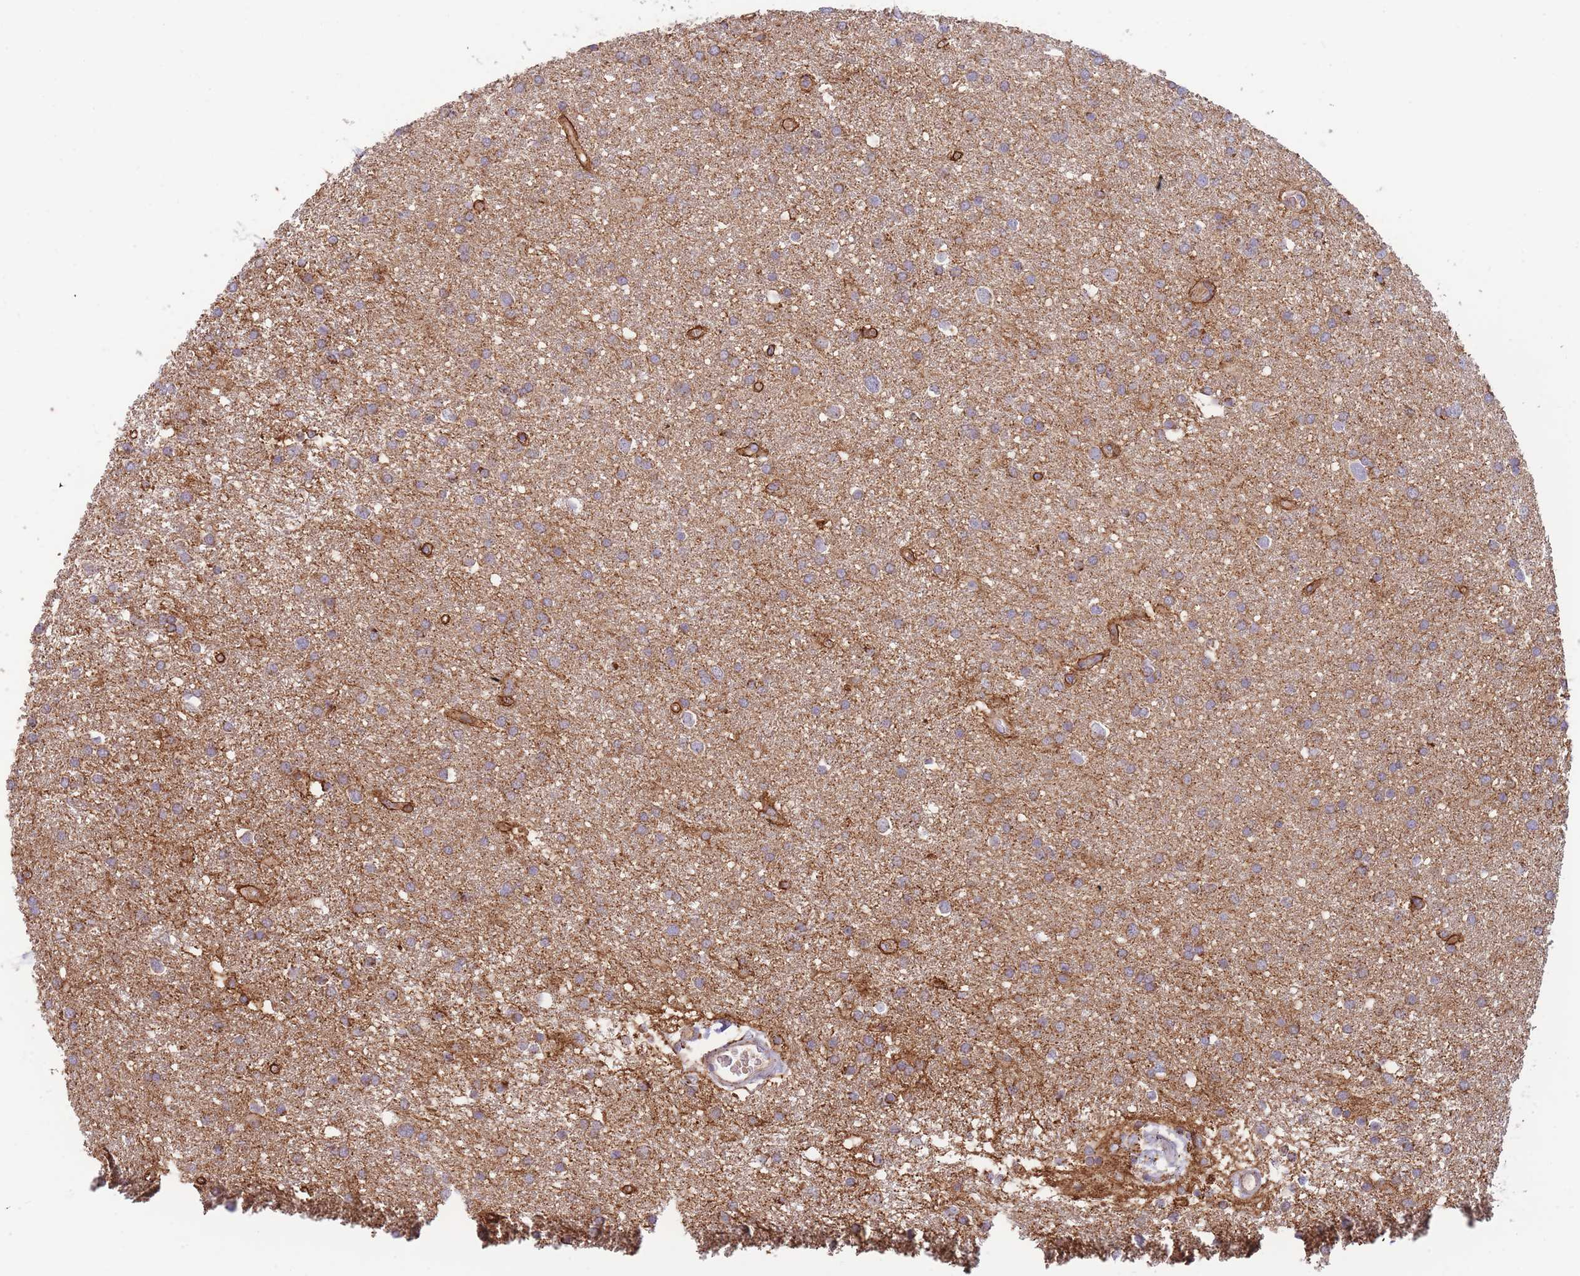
{"staining": {"intensity": "moderate", "quantity": "<25%", "location": "cytoplasmic/membranous"}, "tissue": "glioma", "cell_type": "Tumor cells", "image_type": "cancer", "snomed": [{"axis": "morphology", "description": "Glioma, malignant, Low grade"}, {"axis": "topography", "description": "Brain"}], "caption": "This is an image of IHC staining of glioma, which shows moderate positivity in the cytoplasmic/membranous of tumor cells.", "gene": "MRPL17", "patient": {"sex": "female", "age": 32}}